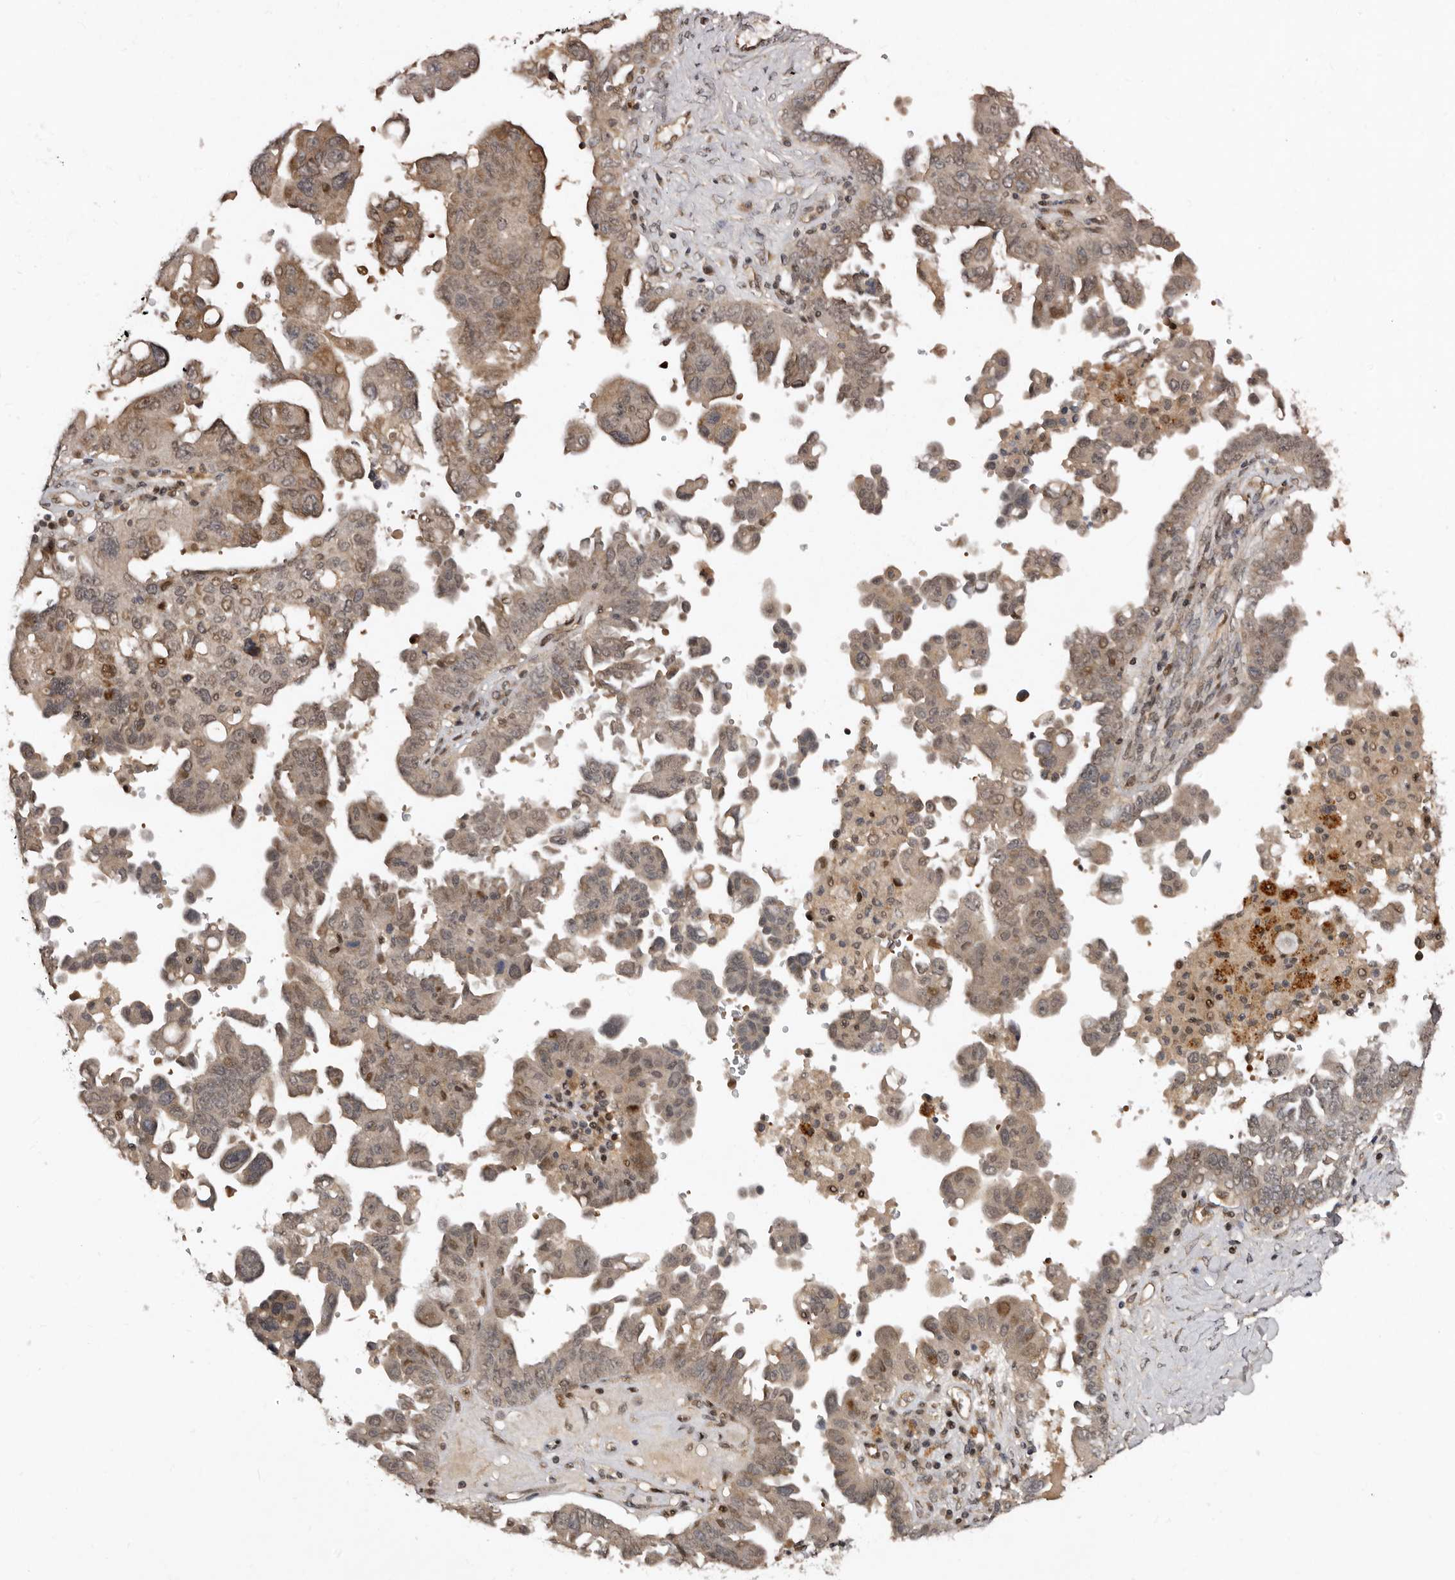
{"staining": {"intensity": "moderate", "quantity": ">75%", "location": "cytoplasmic/membranous,nuclear"}, "tissue": "ovarian cancer", "cell_type": "Tumor cells", "image_type": "cancer", "snomed": [{"axis": "morphology", "description": "Carcinoma, endometroid"}, {"axis": "topography", "description": "Ovary"}], "caption": "Immunohistochemistry photomicrograph of neoplastic tissue: human ovarian cancer stained using IHC shows medium levels of moderate protein expression localized specifically in the cytoplasmic/membranous and nuclear of tumor cells, appearing as a cytoplasmic/membranous and nuclear brown color.", "gene": "ABL1", "patient": {"sex": "female", "age": 62}}